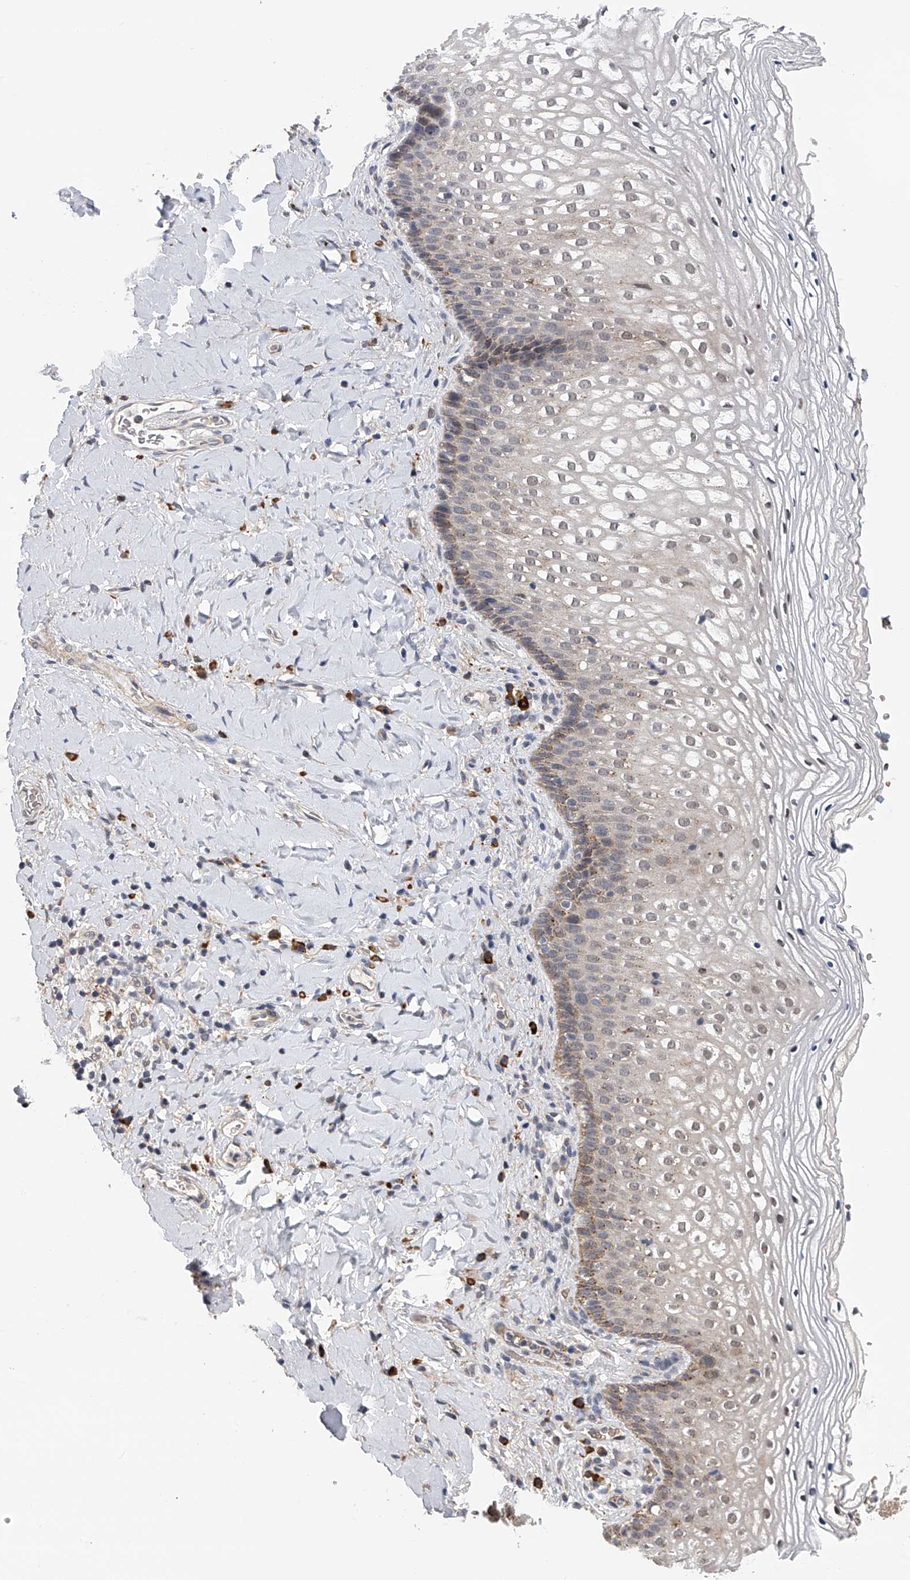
{"staining": {"intensity": "weak", "quantity": "25%-75%", "location": "cytoplasmic/membranous,nuclear"}, "tissue": "vagina", "cell_type": "Squamous epithelial cells", "image_type": "normal", "snomed": [{"axis": "morphology", "description": "Normal tissue, NOS"}, {"axis": "topography", "description": "Vagina"}], "caption": "Immunohistochemical staining of benign vagina shows low levels of weak cytoplasmic/membranous,nuclear expression in about 25%-75% of squamous epithelial cells.", "gene": "SPOCK1", "patient": {"sex": "female", "age": 60}}